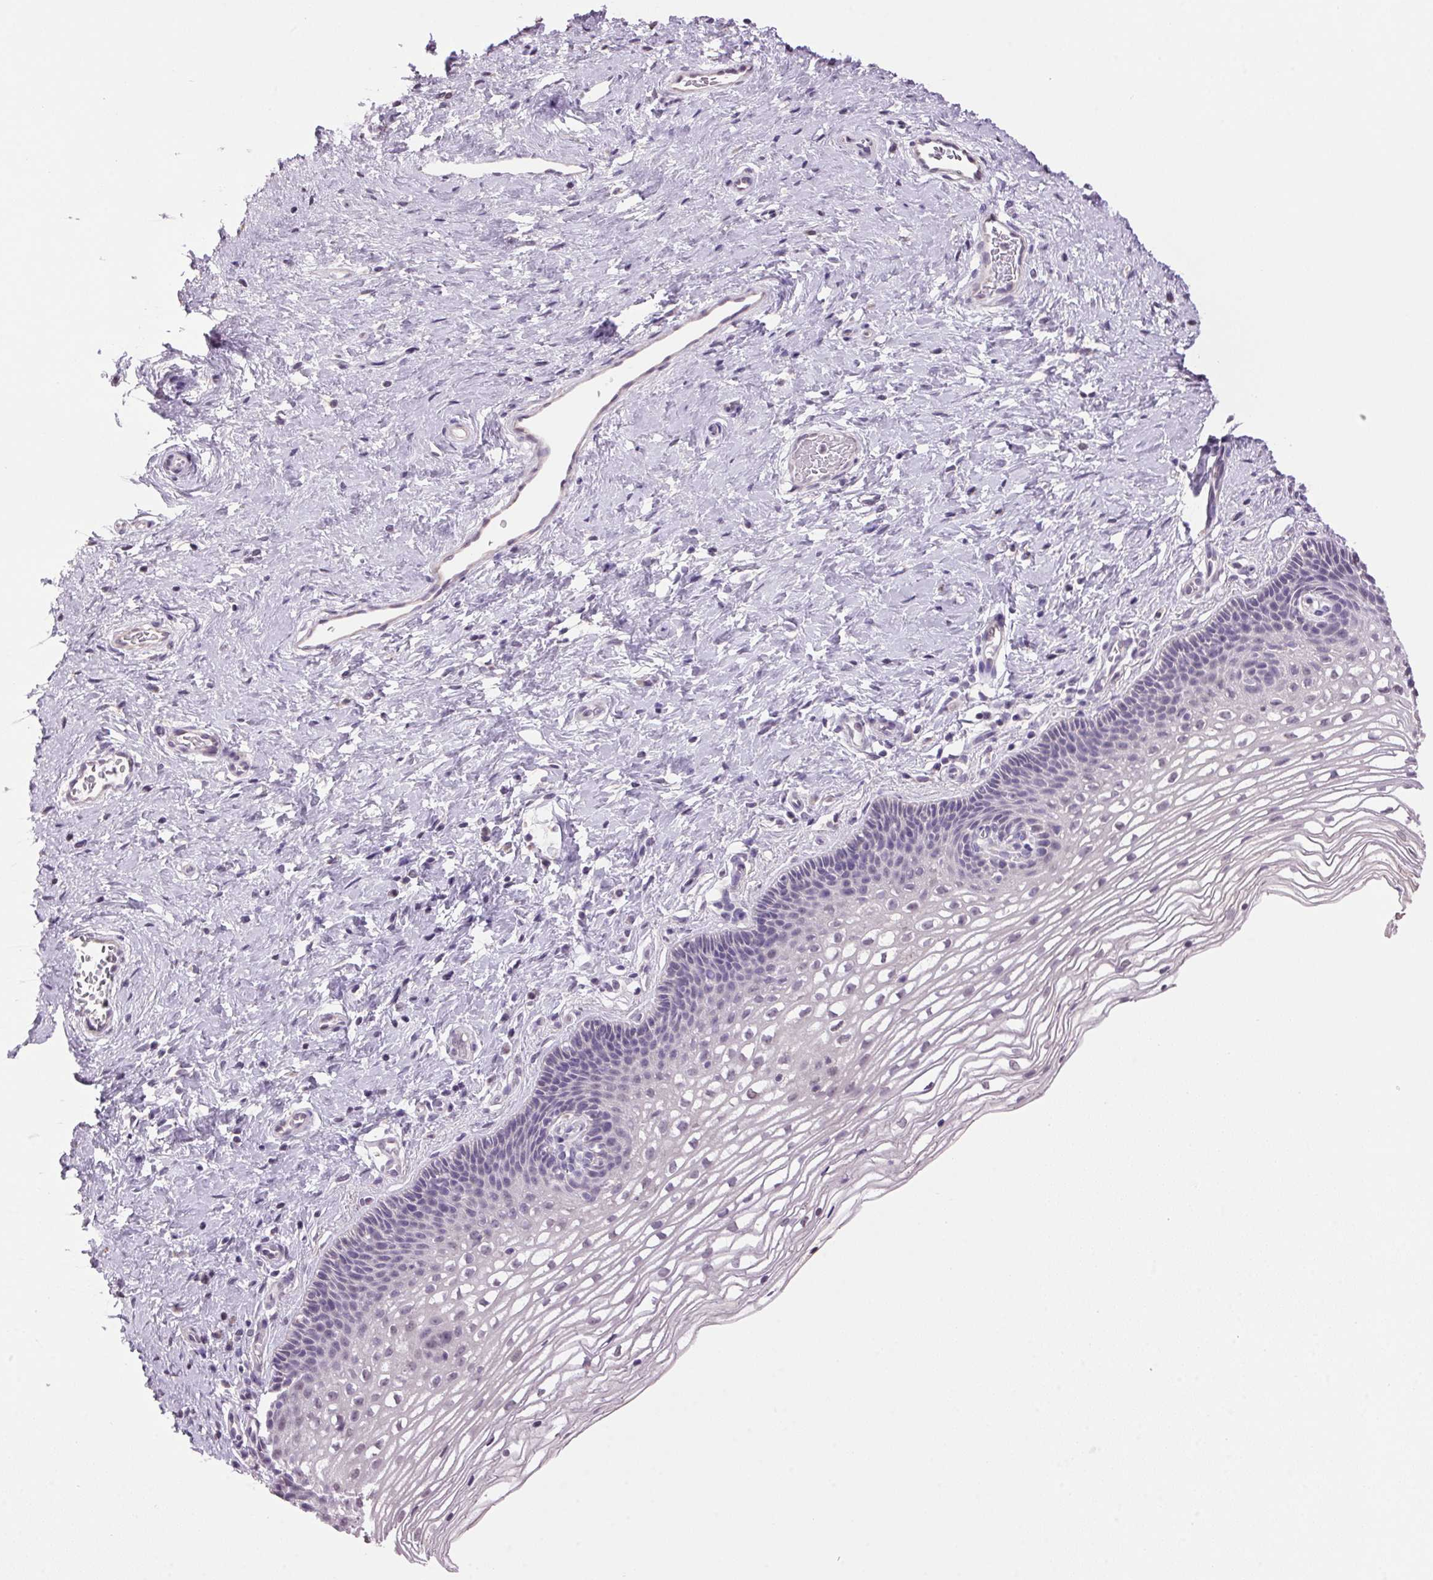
{"staining": {"intensity": "negative", "quantity": "none", "location": "none"}, "tissue": "cervix", "cell_type": "Glandular cells", "image_type": "normal", "snomed": [{"axis": "morphology", "description": "Normal tissue, NOS"}, {"axis": "topography", "description": "Cervix"}], "caption": "Immunohistochemistry (IHC) image of normal cervix stained for a protein (brown), which displays no positivity in glandular cells.", "gene": "VWA3B", "patient": {"sex": "female", "age": 34}}